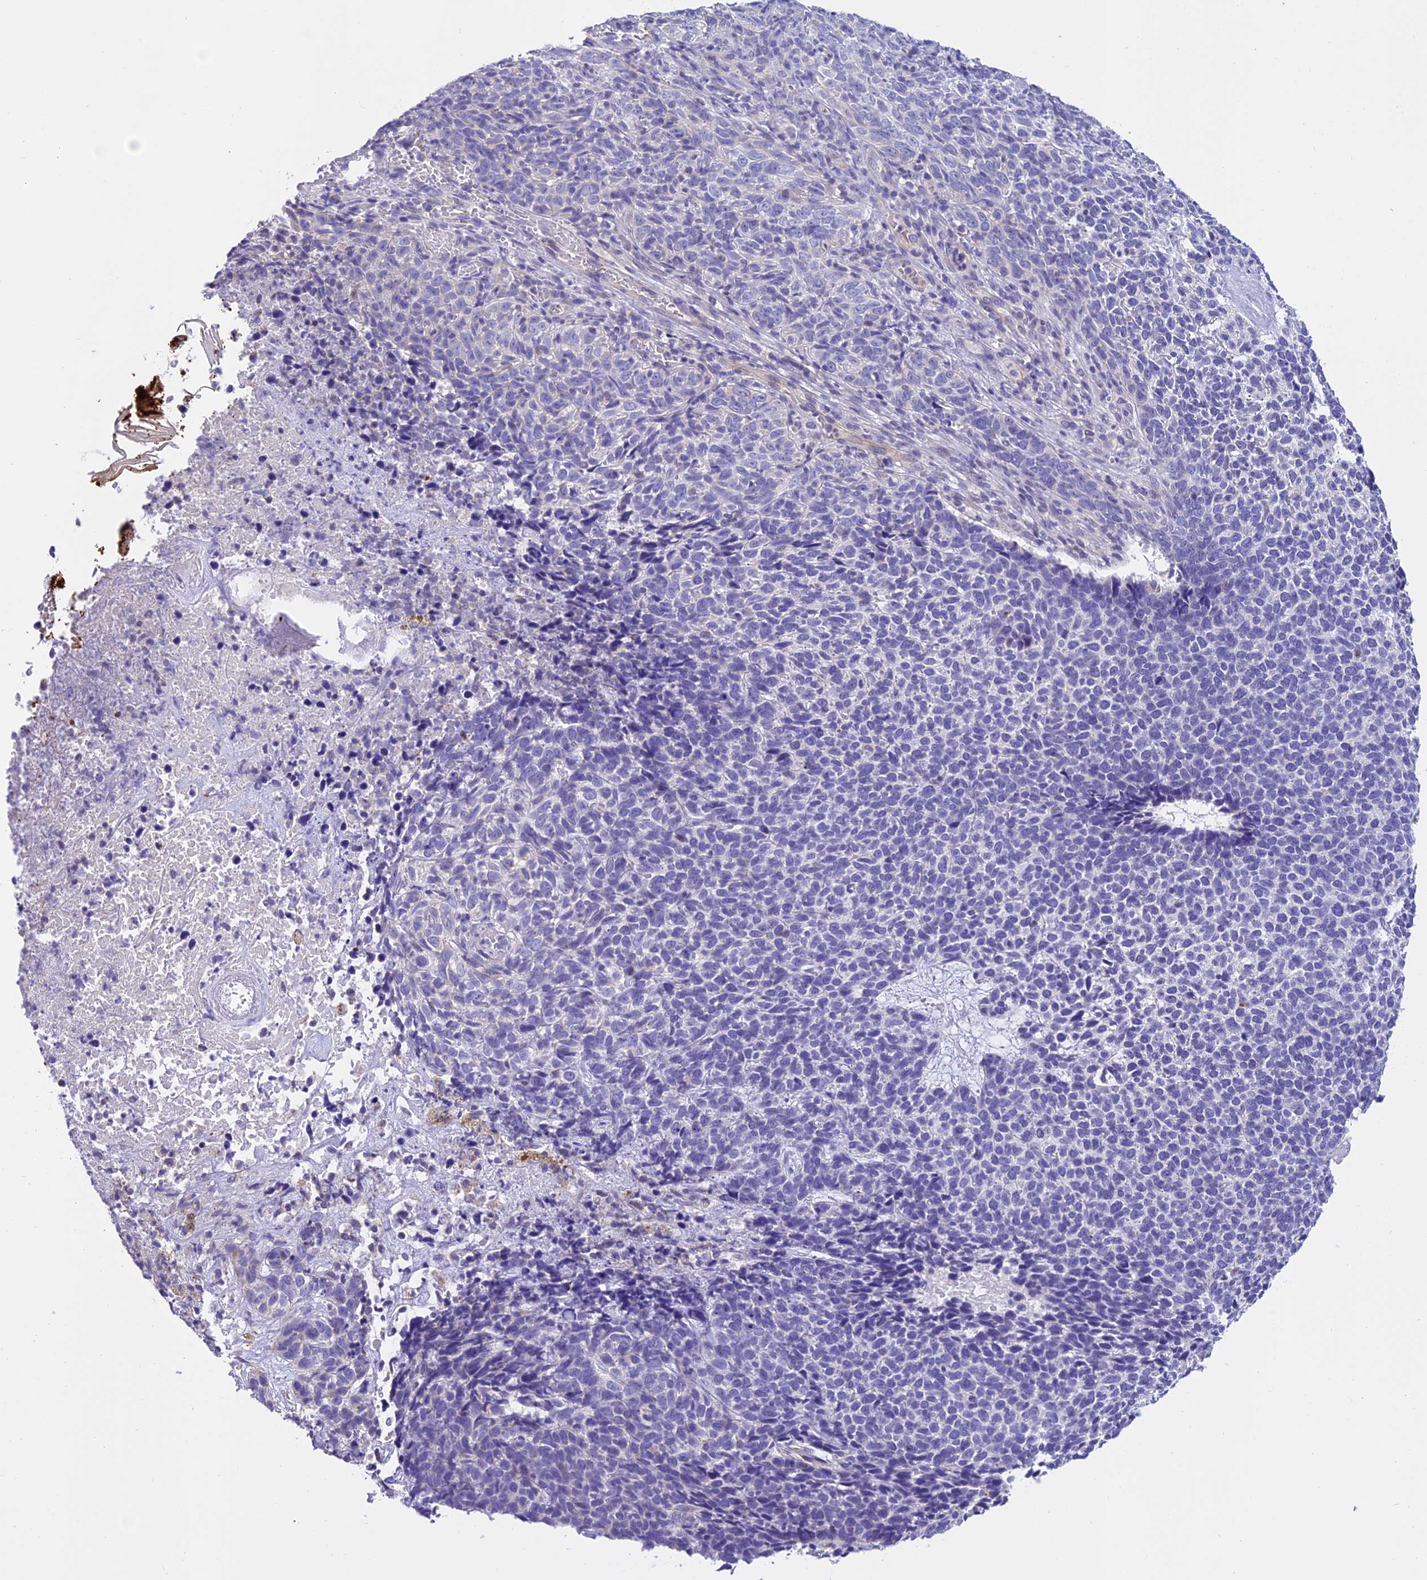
{"staining": {"intensity": "negative", "quantity": "none", "location": "none"}, "tissue": "skin cancer", "cell_type": "Tumor cells", "image_type": "cancer", "snomed": [{"axis": "morphology", "description": "Basal cell carcinoma"}, {"axis": "topography", "description": "Skin"}], "caption": "An immunohistochemistry micrograph of skin cancer is shown. There is no staining in tumor cells of skin cancer.", "gene": "C17orf67", "patient": {"sex": "female", "age": 84}}